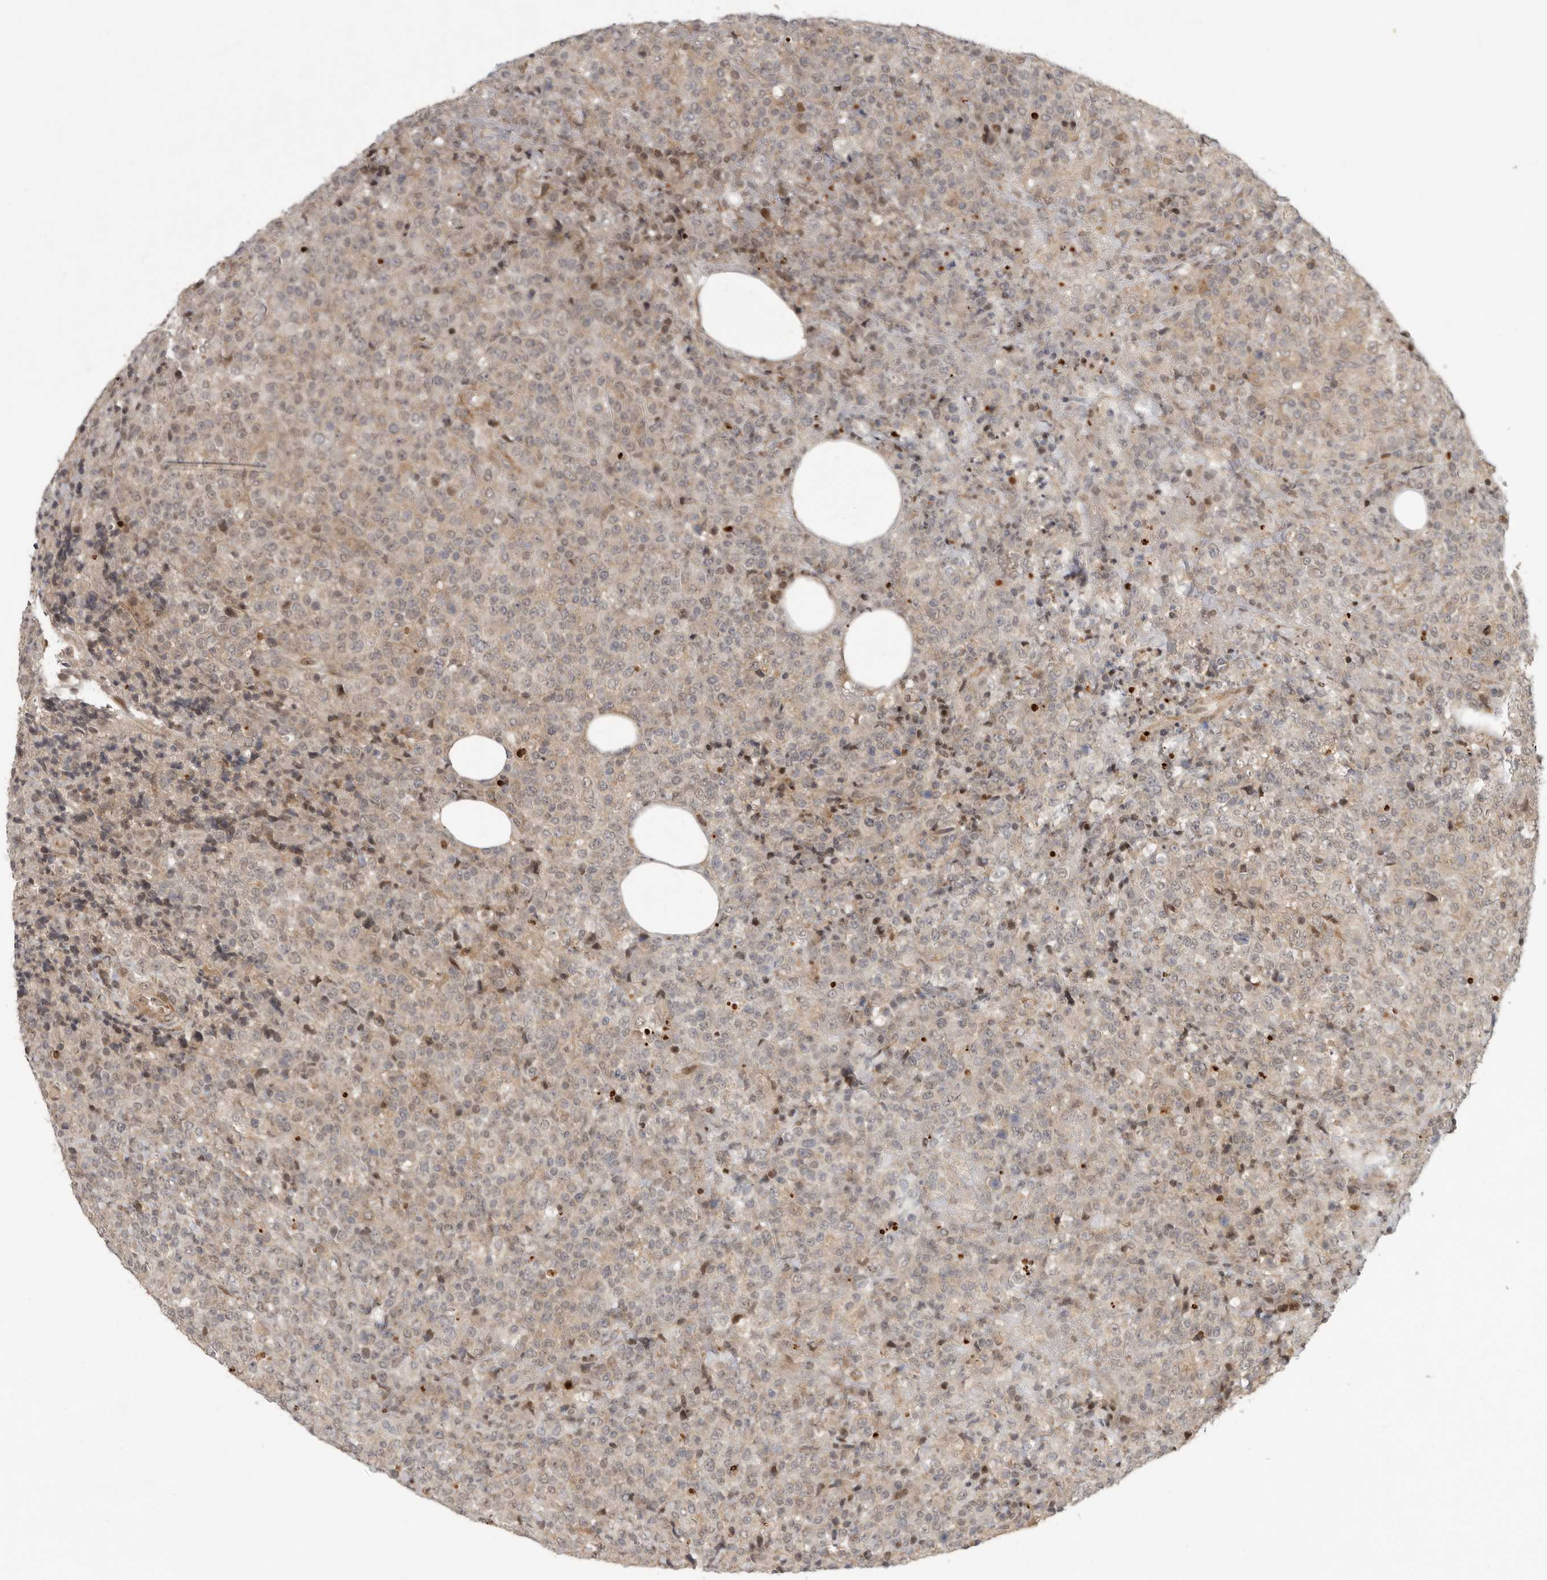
{"staining": {"intensity": "weak", "quantity": "25%-75%", "location": "nuclear"}, "tissue": "lymphoma", "cell_type": "Tumor cells", "image_type": "cancer", "snomed": [{"axis": "morphology", "description": "Malignant lymphoma, non-Hodgkin's type, High grade"}, {"axis": "topography", "description": "Lymph node"}], "caption": "Protein staining demonstrates weak nuclear expression in approximately 25%-75% of tumor cells in high-grade malignant lymphoma, non-Hodgkin's type. Immunohistochemistry (ihc) stains the protein of interest in brown and the nuclei are stained blue.", "gene": "RABIF", "patient": {"sex": "male", "age": 13}}